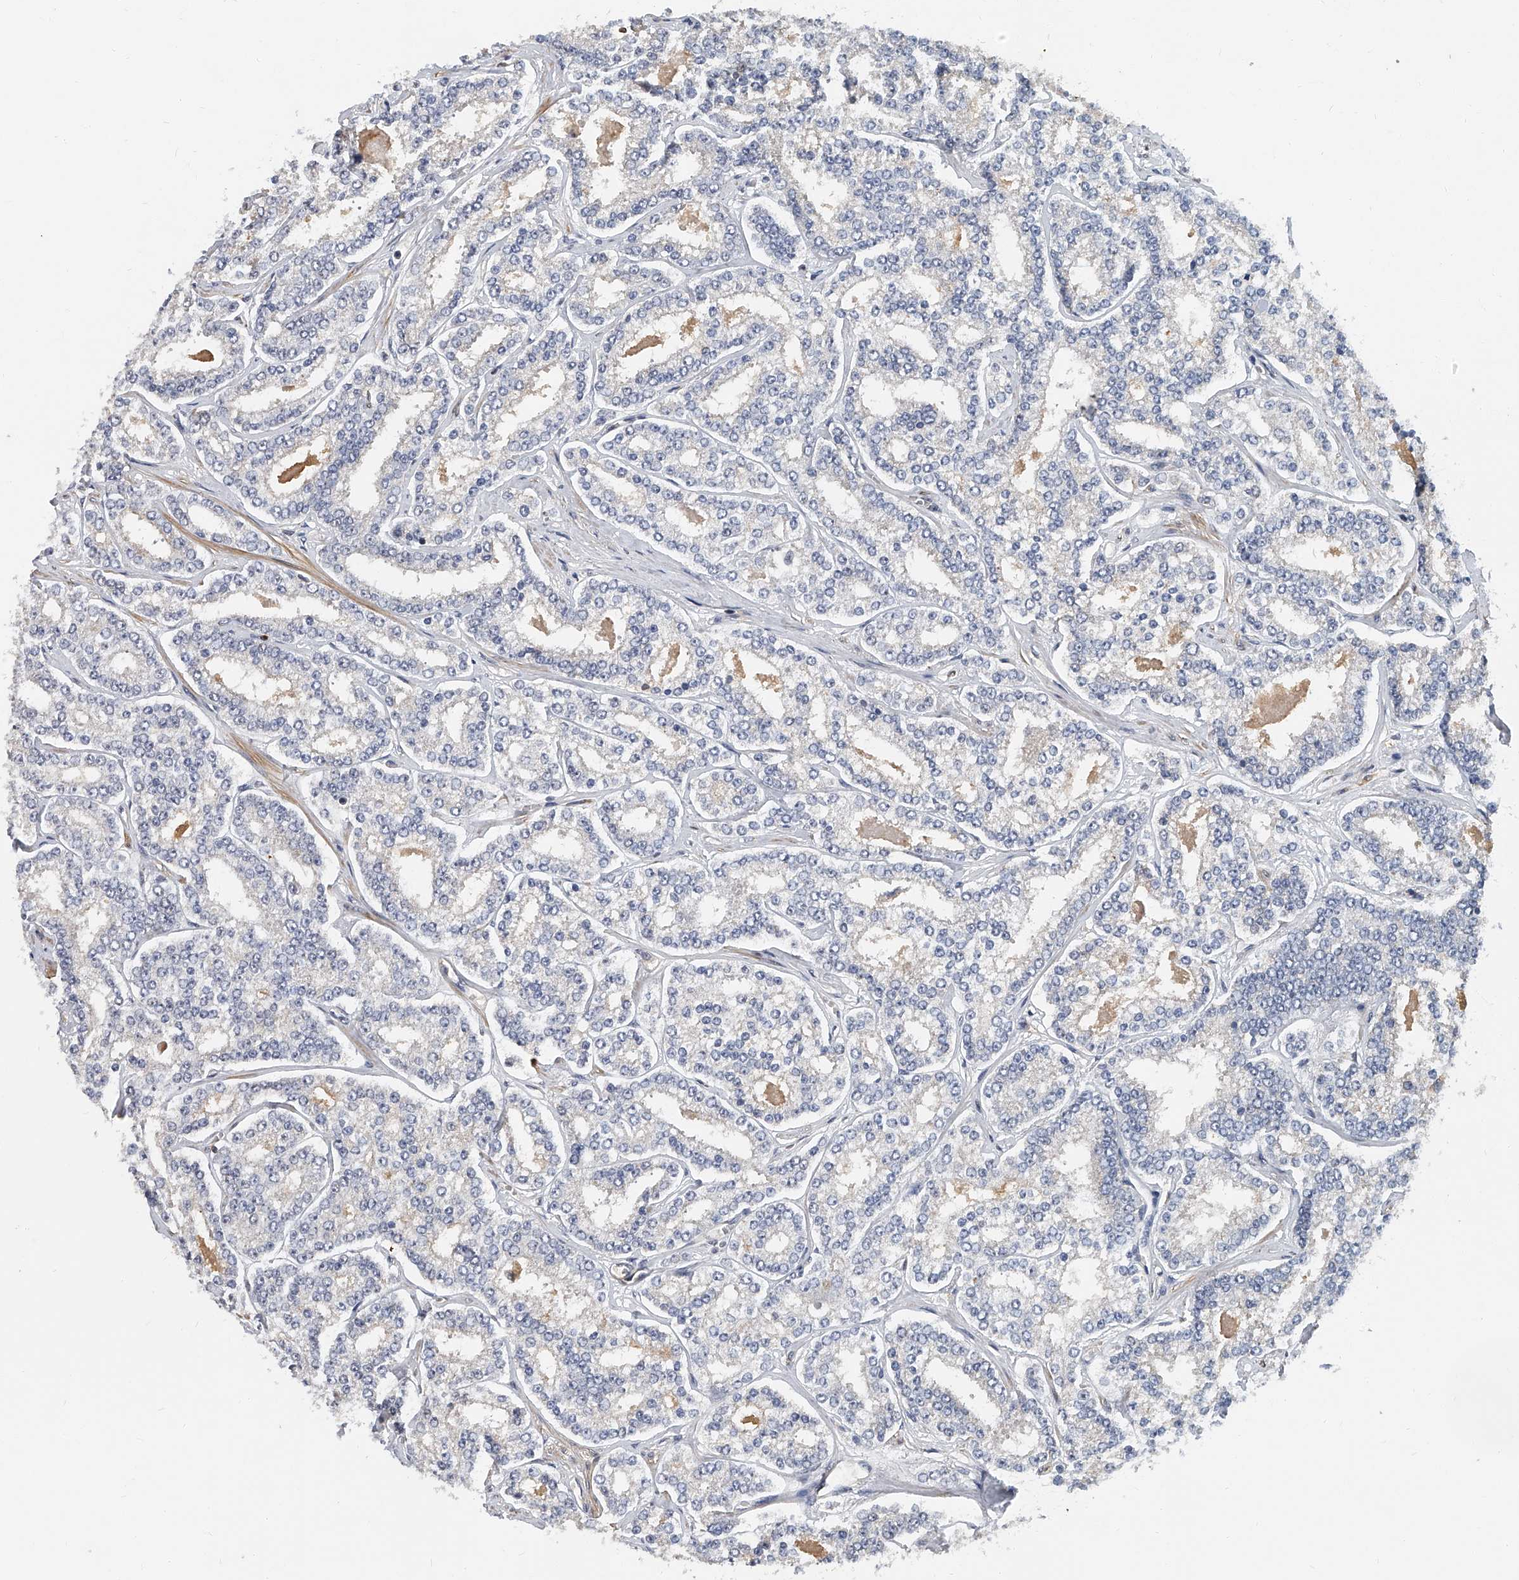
{"staining": {"intensity": "negative", "quantity": "none", "location": "none"}, "tissue": "prostate cancer", "cell_type": "Tumor cells", "image_type": "cancer", "snomed": [{"axis": "morphology", "description": "Normal tissue, NOS"}, {"axis": "morphology", "description": "Adenocarcinoma, High grade"}, {"axis": "topography", "description": "Prostate"}], "caption": "Immunohistochemistry of prostate cancer shows no staining in tumor cells.", "gene": "CD200", "patient": {"sex": "male", "age": 83}}